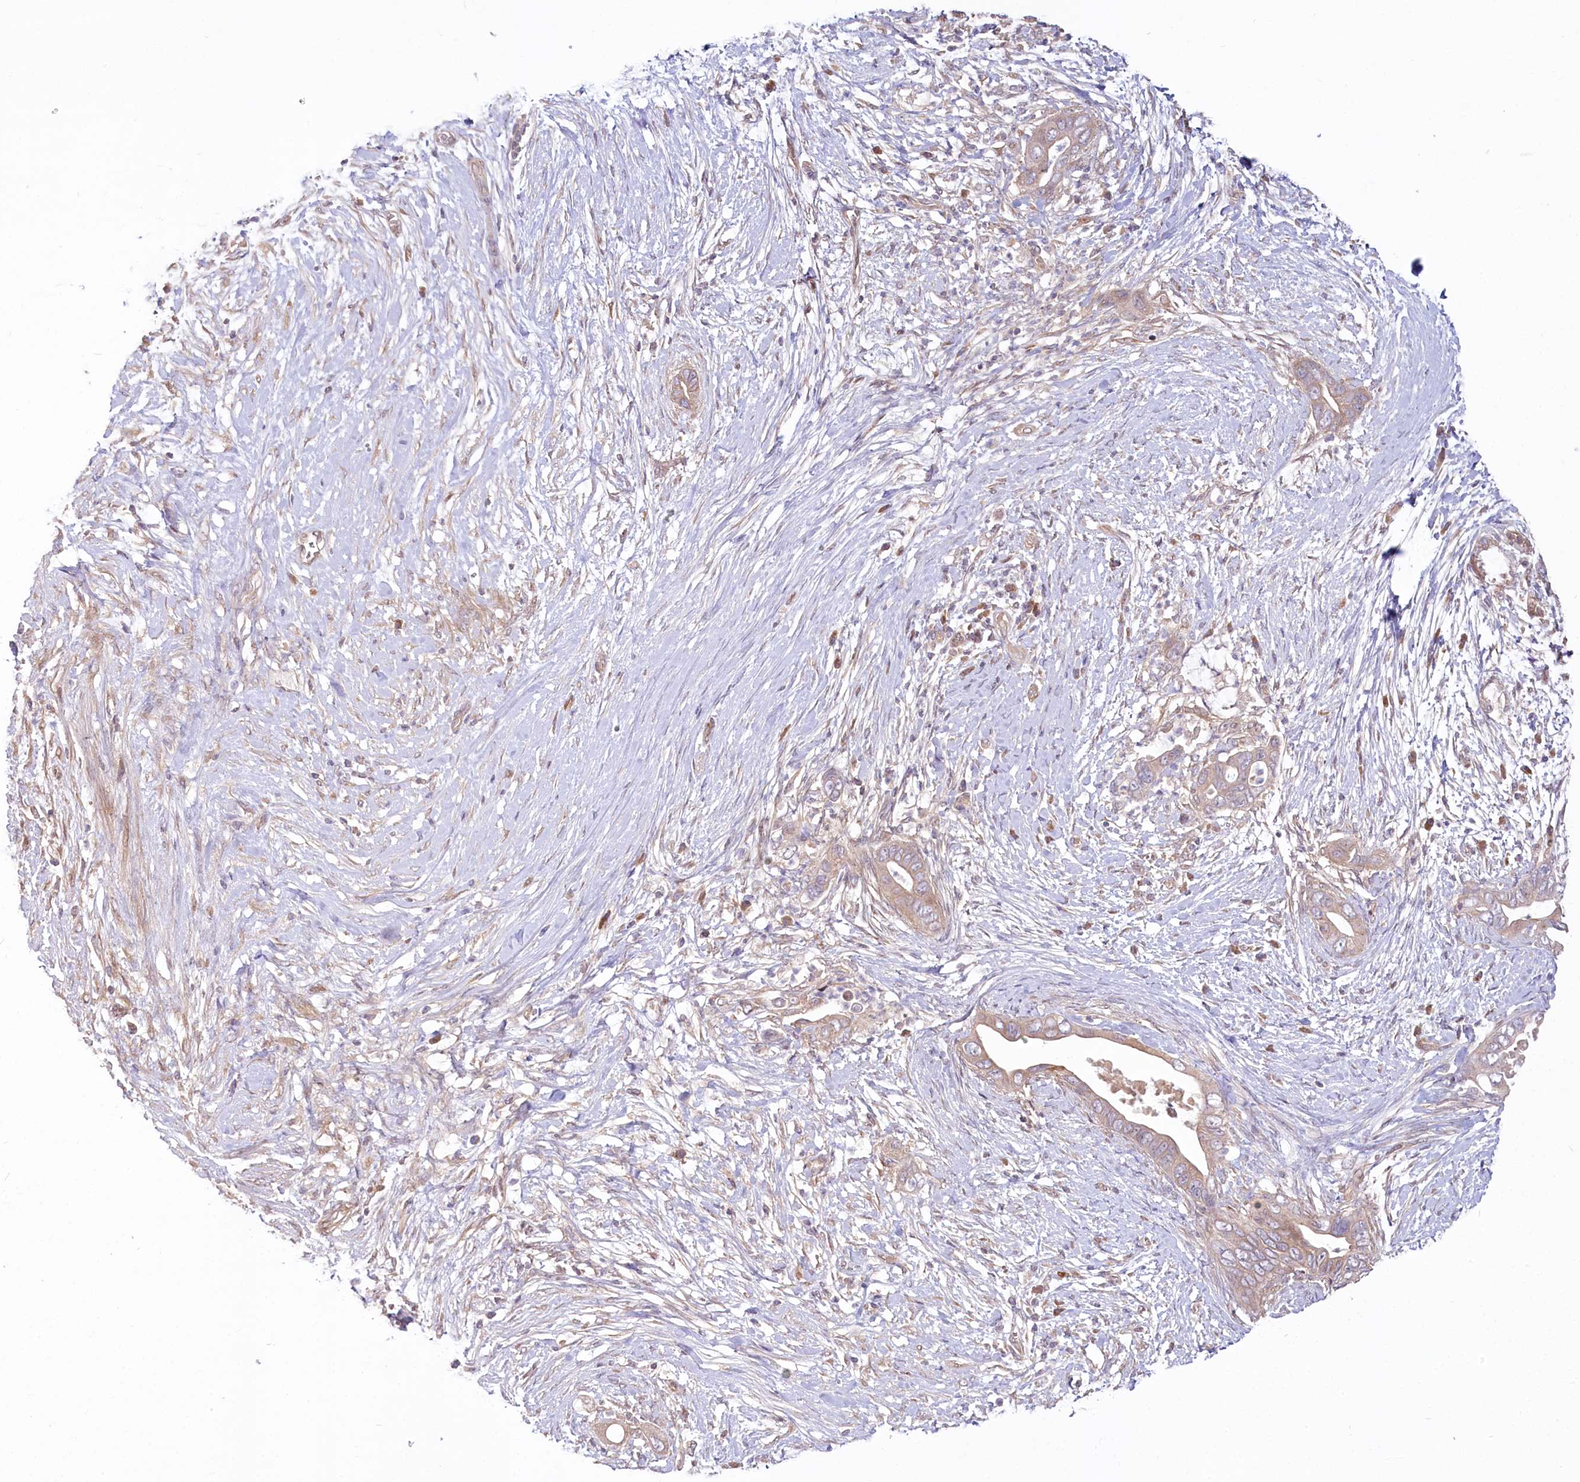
{"staining": {"intensity": "weak", "quantity": ">75%", "location": "cytoplasmic/membranous"}, "tissue": "pancreatic cancer", "cell_type": "Tumor cells", "image_type": "cancer", "snomed": [{"axis": "morphology", "description": "Adenocarcinoma, NOS"}, {"axis": "topography", "description": "Pancreas"}], "caption": "Immunohistochemical staining of human pancreatic adenocarcinoma shows low levels of weak cytoplasmic/membranous expression in about >75% of tumor cells.", "gene": "CEP70", "patient": {"sex": "male", "age": 75}}